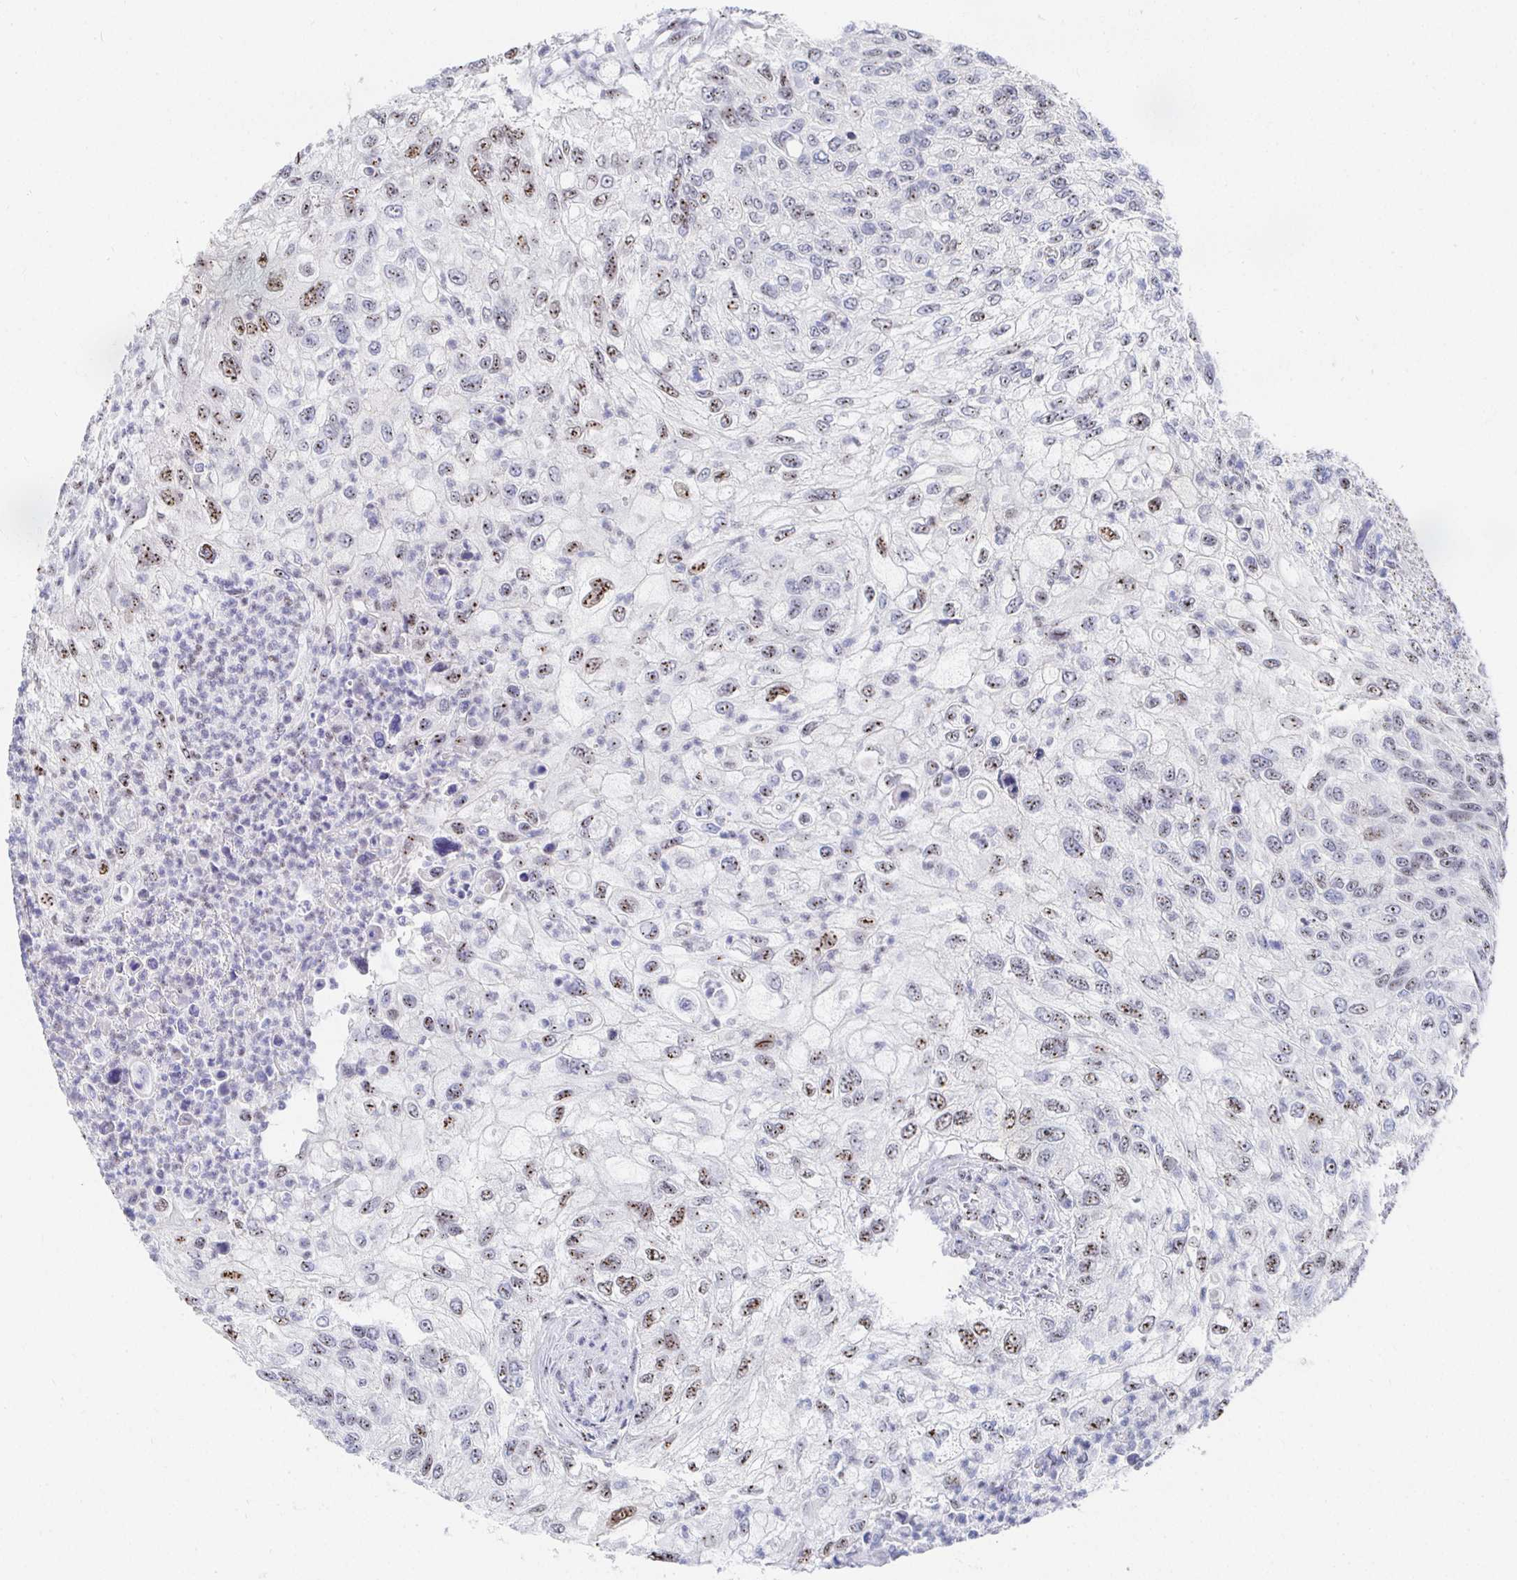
{"staining": {"intensity": "moderate", "quantity": "25%-75%", "location": "nuclear"}, "tissue": "urothelial cancer", "cell_type": "Tumor cells", "image_type": "cancer", "snomed": [{"axis": "morphology", "description": "Urothelial carcinoma, High grade"}, {"axis": "topography", "description": "Urinary bladder"}], "caption": "Approximately 25%-75% of tumor cells in urothelial cancer exhibit moderate nuclear protein staining as visualized by brown immunohistochemical staining.", "gene": "CLIC3", "patient": {"sex": "female", "age": 60}}